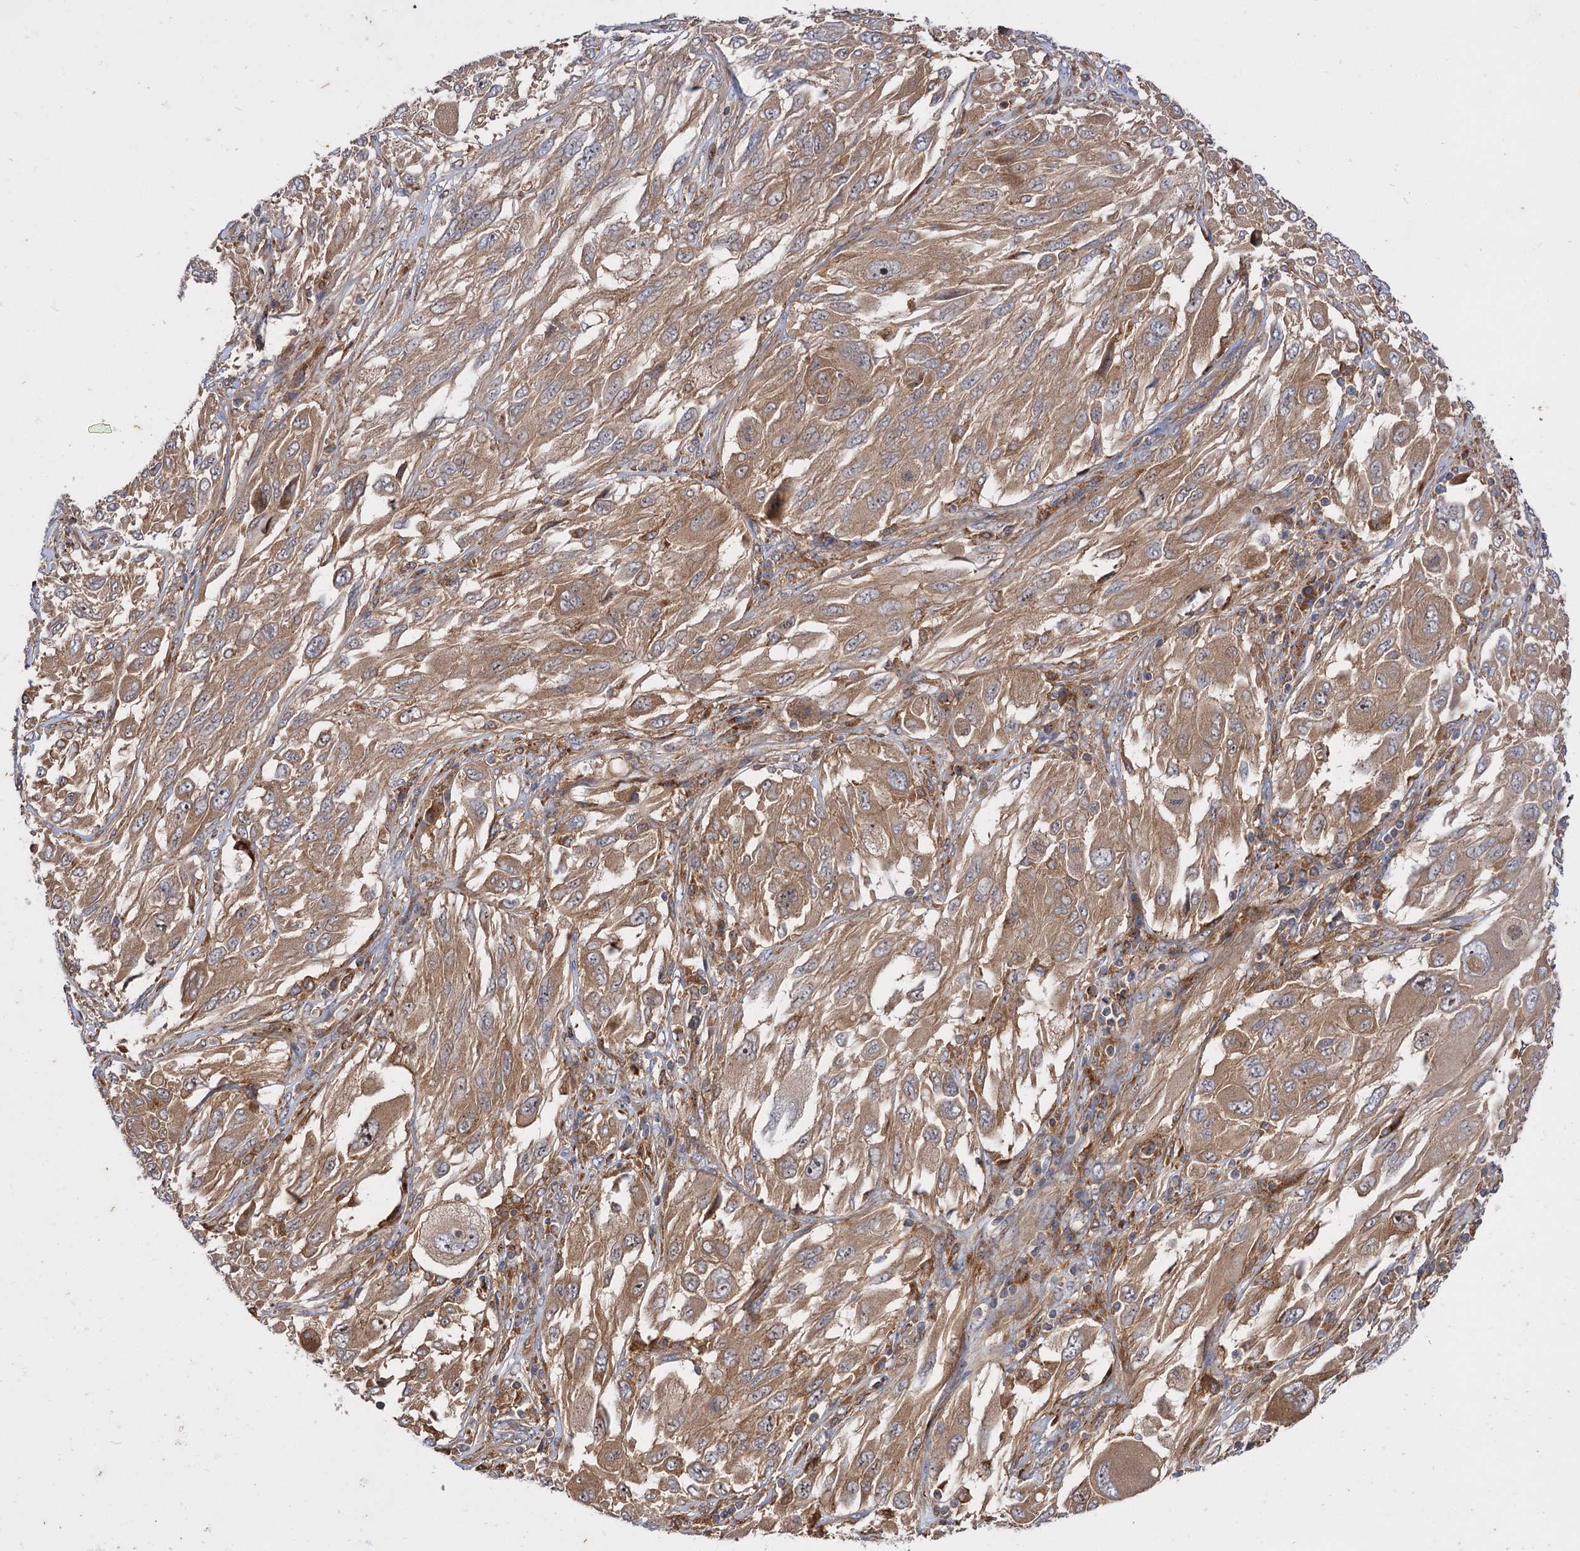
{"staining": {"intensity": "moderate", "quantity": ">75%", "location": "cytoplasmic/membranous"}, "tissue": "melanoma", "cell_type": "Tumor cells", "image_type": "cancer", "snomed": [{"axis": "morphology", "description": "Malignant melanoma, NOS"}, {"axis": "topography", "description": "Skin"}], "caption": "IHC (DAB (3,3'-diaminobenzidine)) staining of human melanoma exhibits moderate cytoplasmic/membranous protein positivity in about >75% of tumor cells.", "gene": "PATL1", "patient": {"sex": "female", "age": 91}}